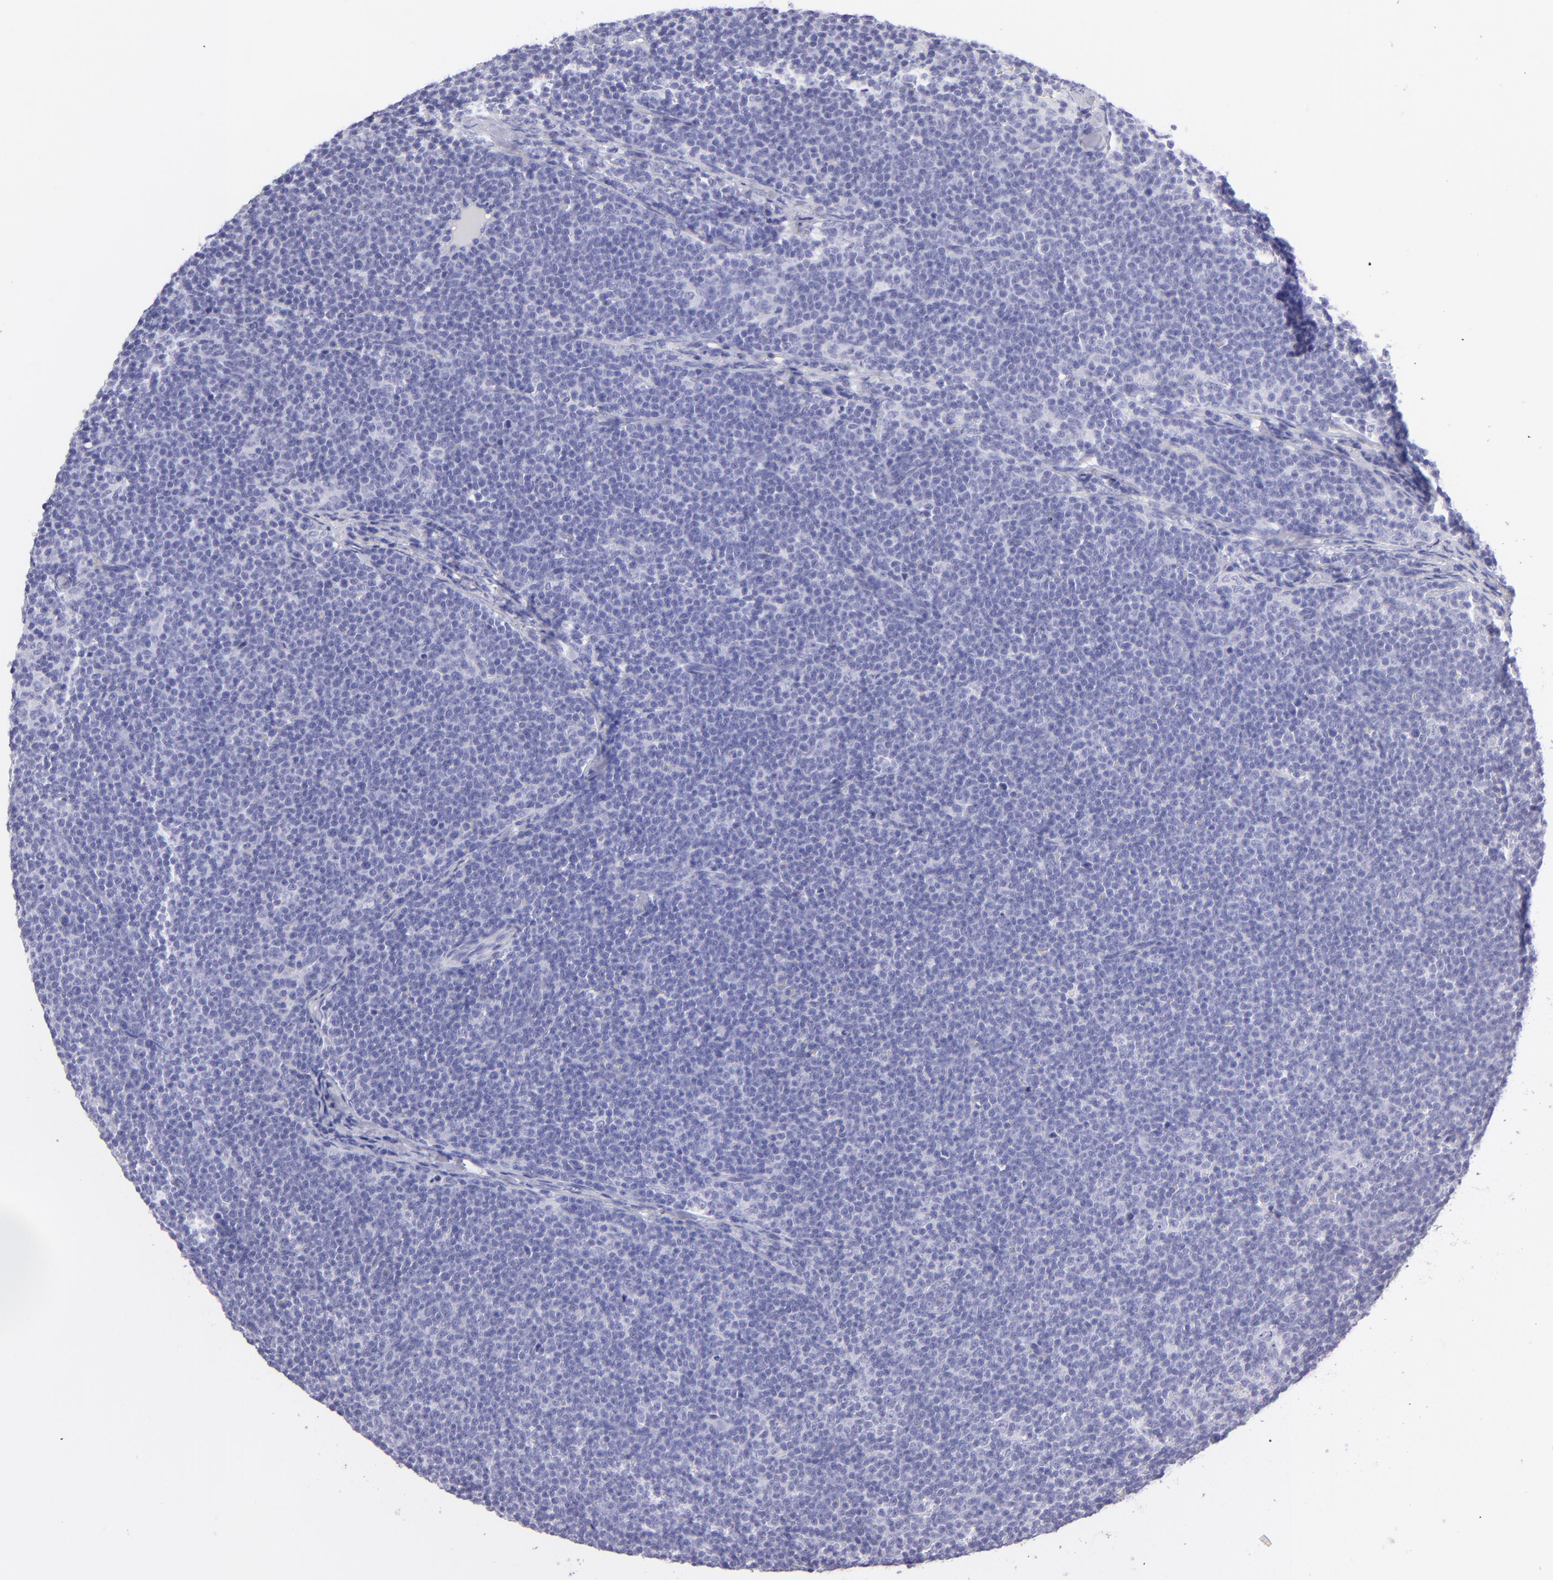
{"staining": {"intensity": "negative", "quantity": "none", "location": "none"}, "tissue": "lymphoma", "cell_type": "Tumor cells", "image_type": "cancer", "snomed": [{"axis": "morphology", "description": "Malignant lymphoma, non-Hodgkin's type, High grade"}, {"axis": "topography", "description": "Lymph node"}], "caption": "A photomicrograph of human lymphoma is negative for staining in tumor cells.", "gene": "PIP", "patient": {"sex": "female", "age": 58}}